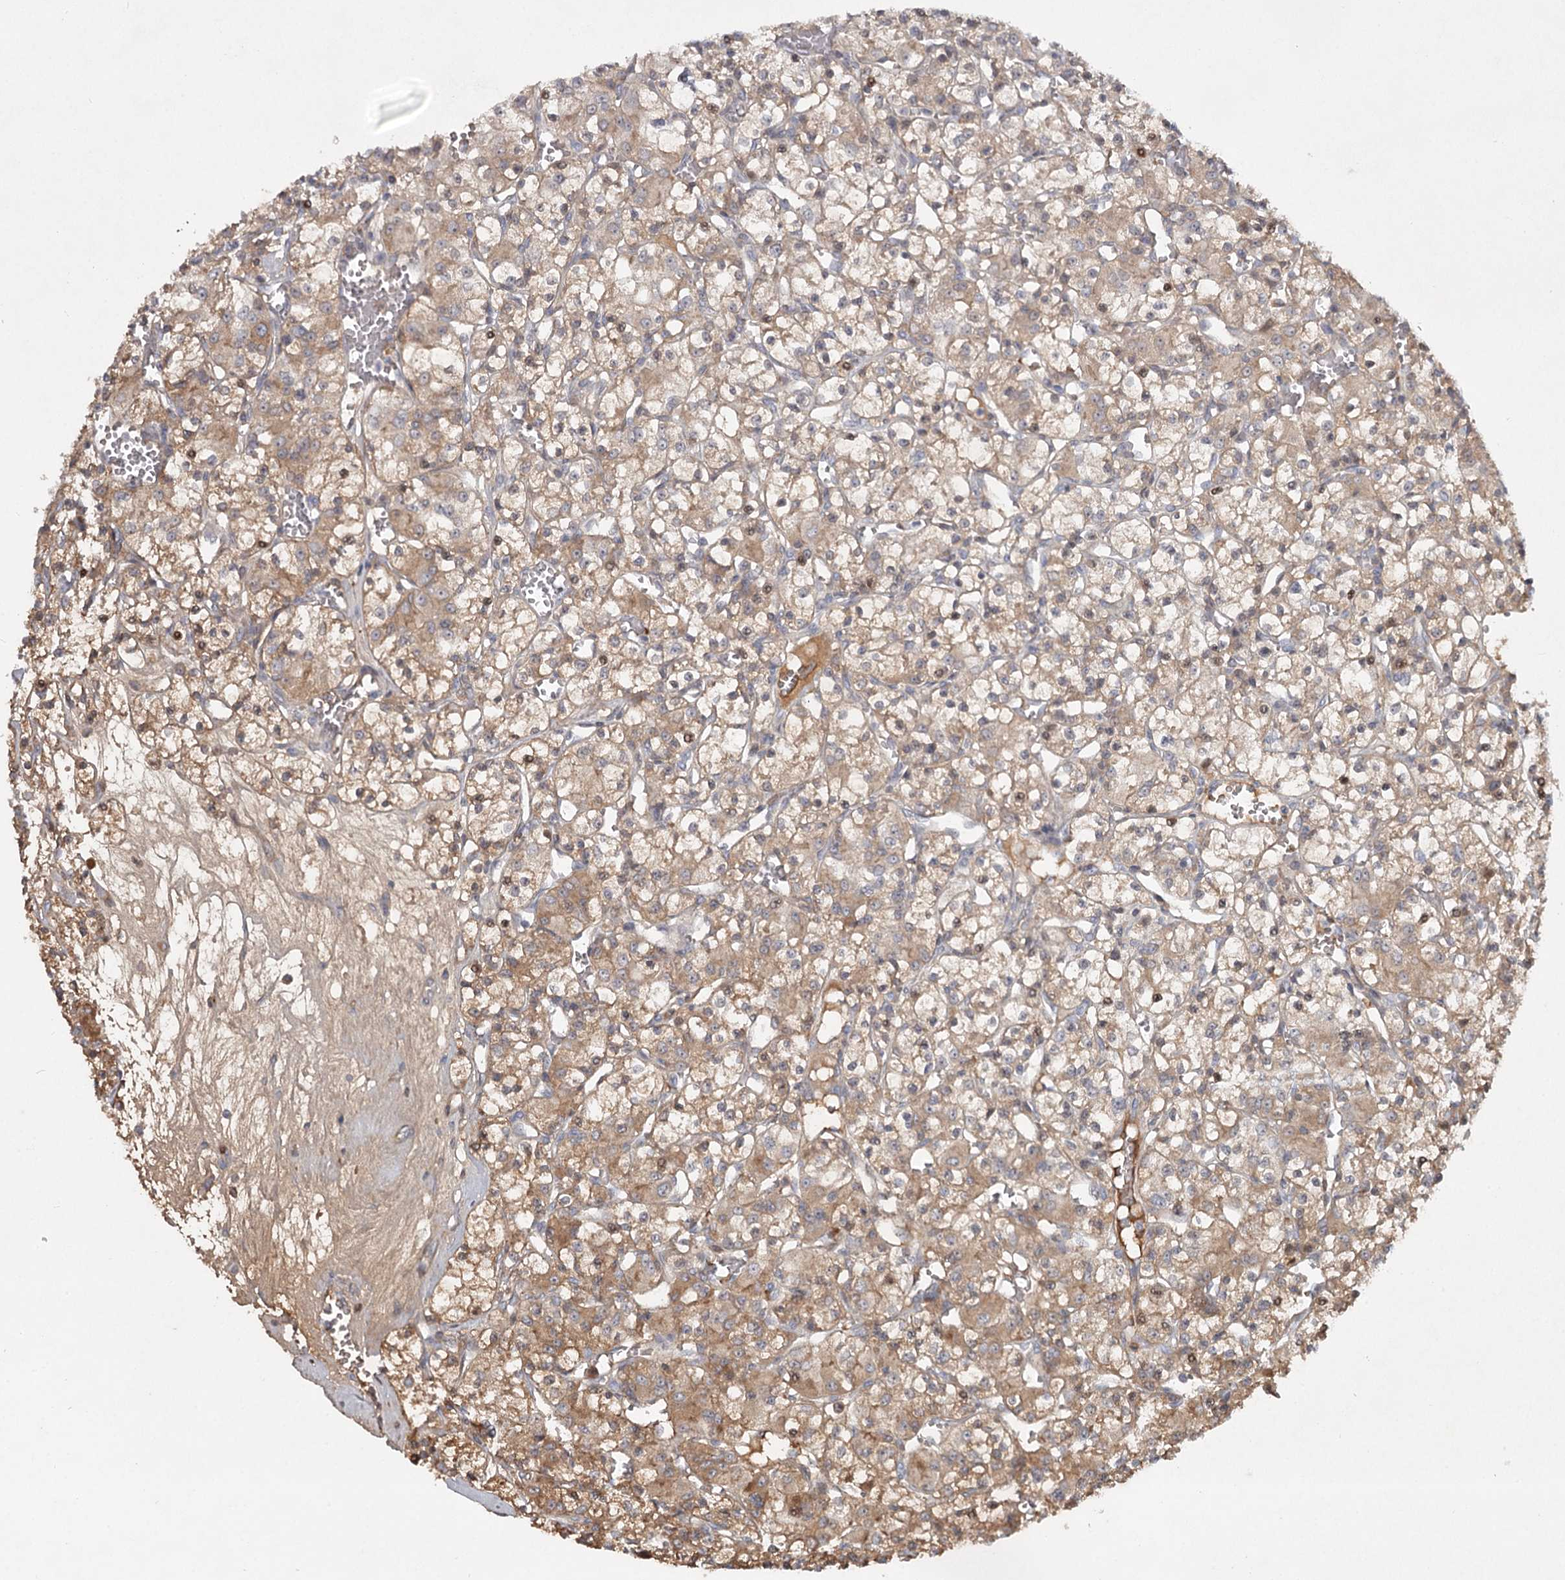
{"staining": {"intensity": "moderate", "quantity": ">75%", "location": "cytoplasmic/membranous"}, "tissue": "renal cancer", "cell_type": "Tumor cells", "image_type": "cancer", "snomed": [{"axis": "morphology", "description": "Adenocarcinoma, NOS"}, {"axis": "topography", "description": "Kidney"}], "caption": "Adenocarcinoma (renal) was stained to show a protein in brown. There is medium levels of moderate cytoplasmic/membranous positivity in about >75% of tumor cells.", "gene": "DHRS9", "patient": {"sex": "female", "age": 59}}